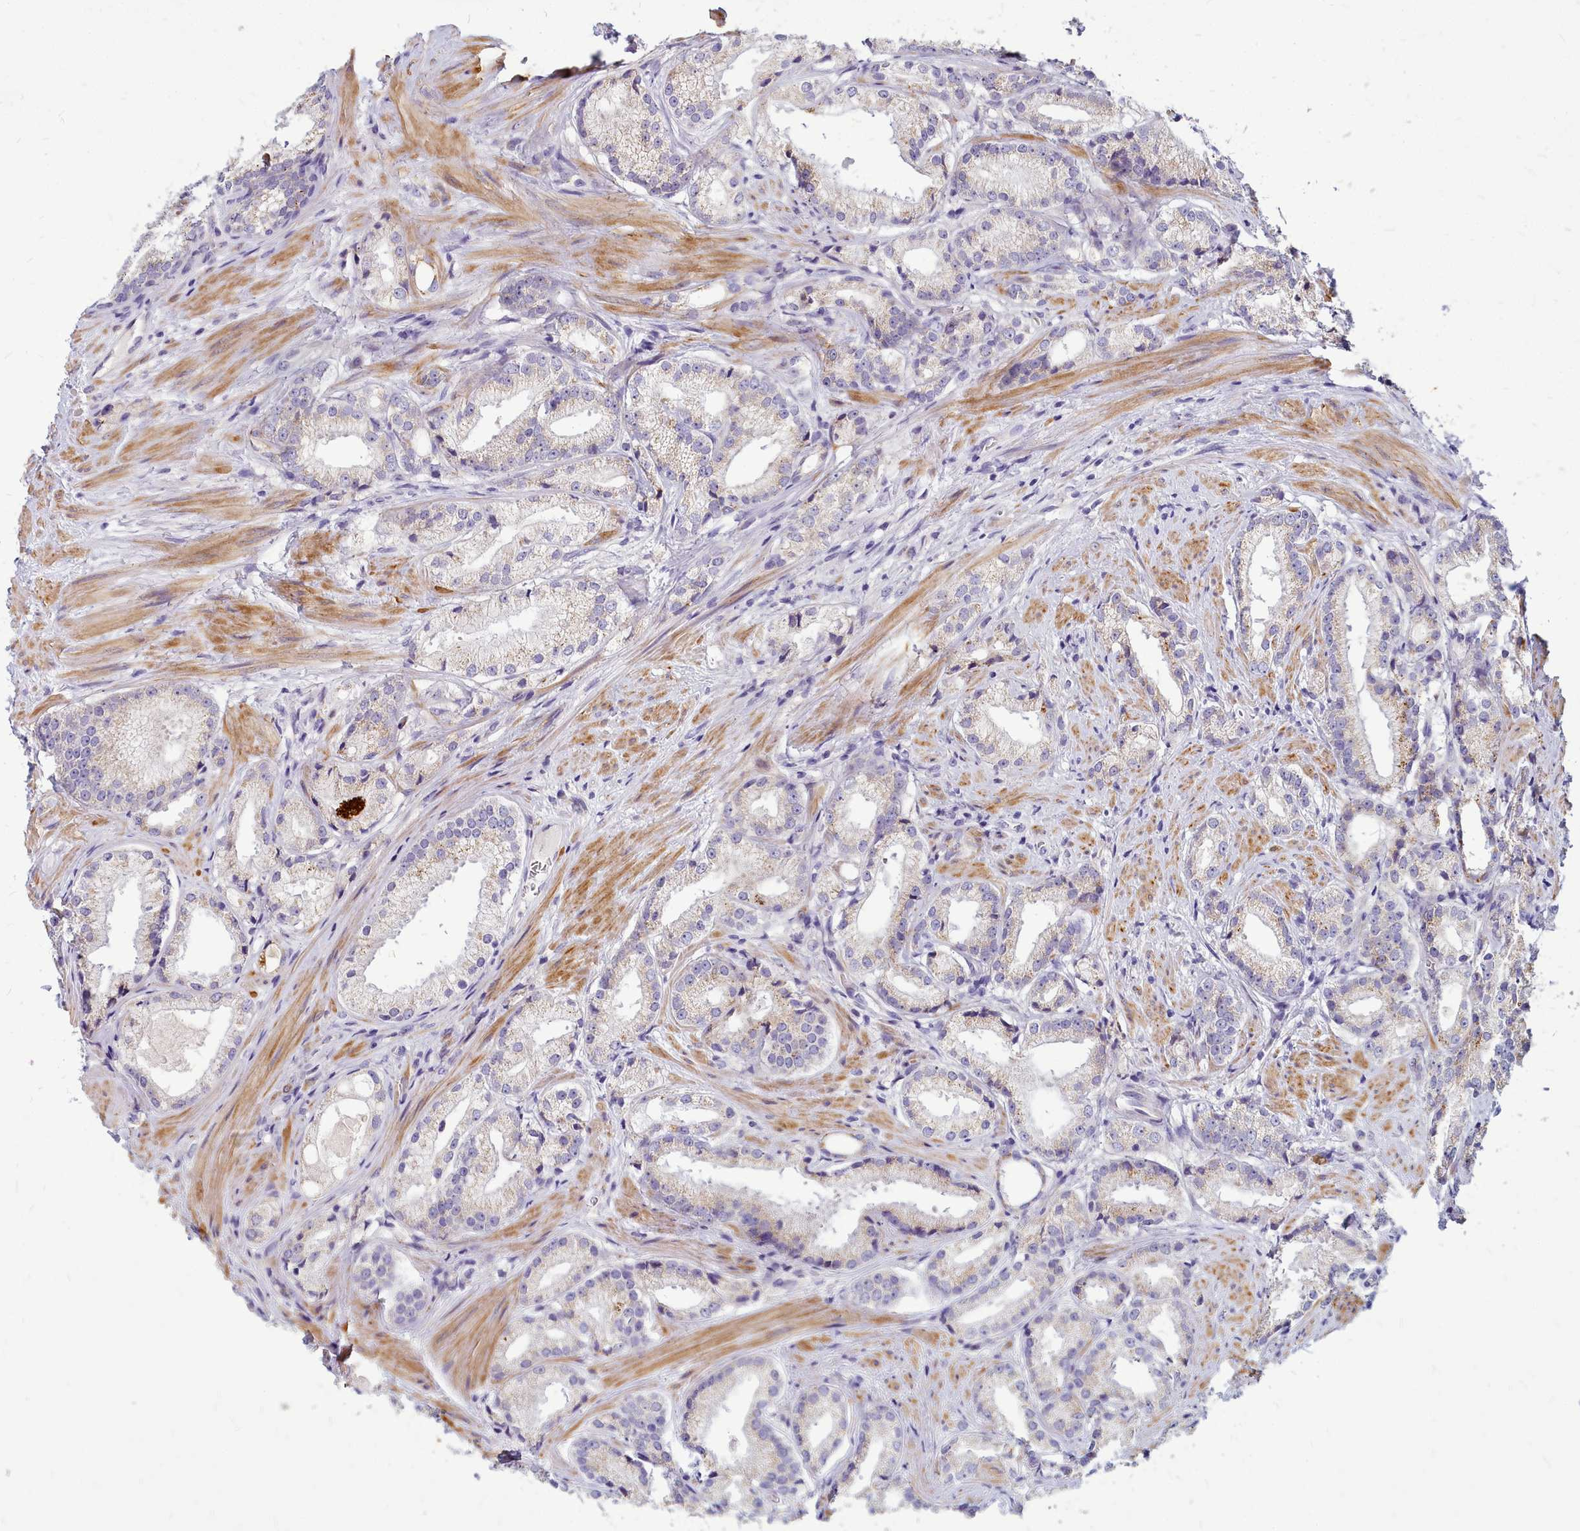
{"staining": {"intensity": "weak", "quantity": "<25%", "location": "cytoplasmic/membranous"}, "tissue": "prostate cancer", "cell_type": "Tumor cells", "image_type": "cancer", "snomed": [{"axis": "morphology", "description": "Adenocarcinoma, Low grade"}, {"axis": "topography", "description": "Prostate"}], "caption": "A micrograph of human prostate cancer is negative for staining in tumor cells.", "gene": "SMPD4", "patient": {"sex": "male", "age": 57}}